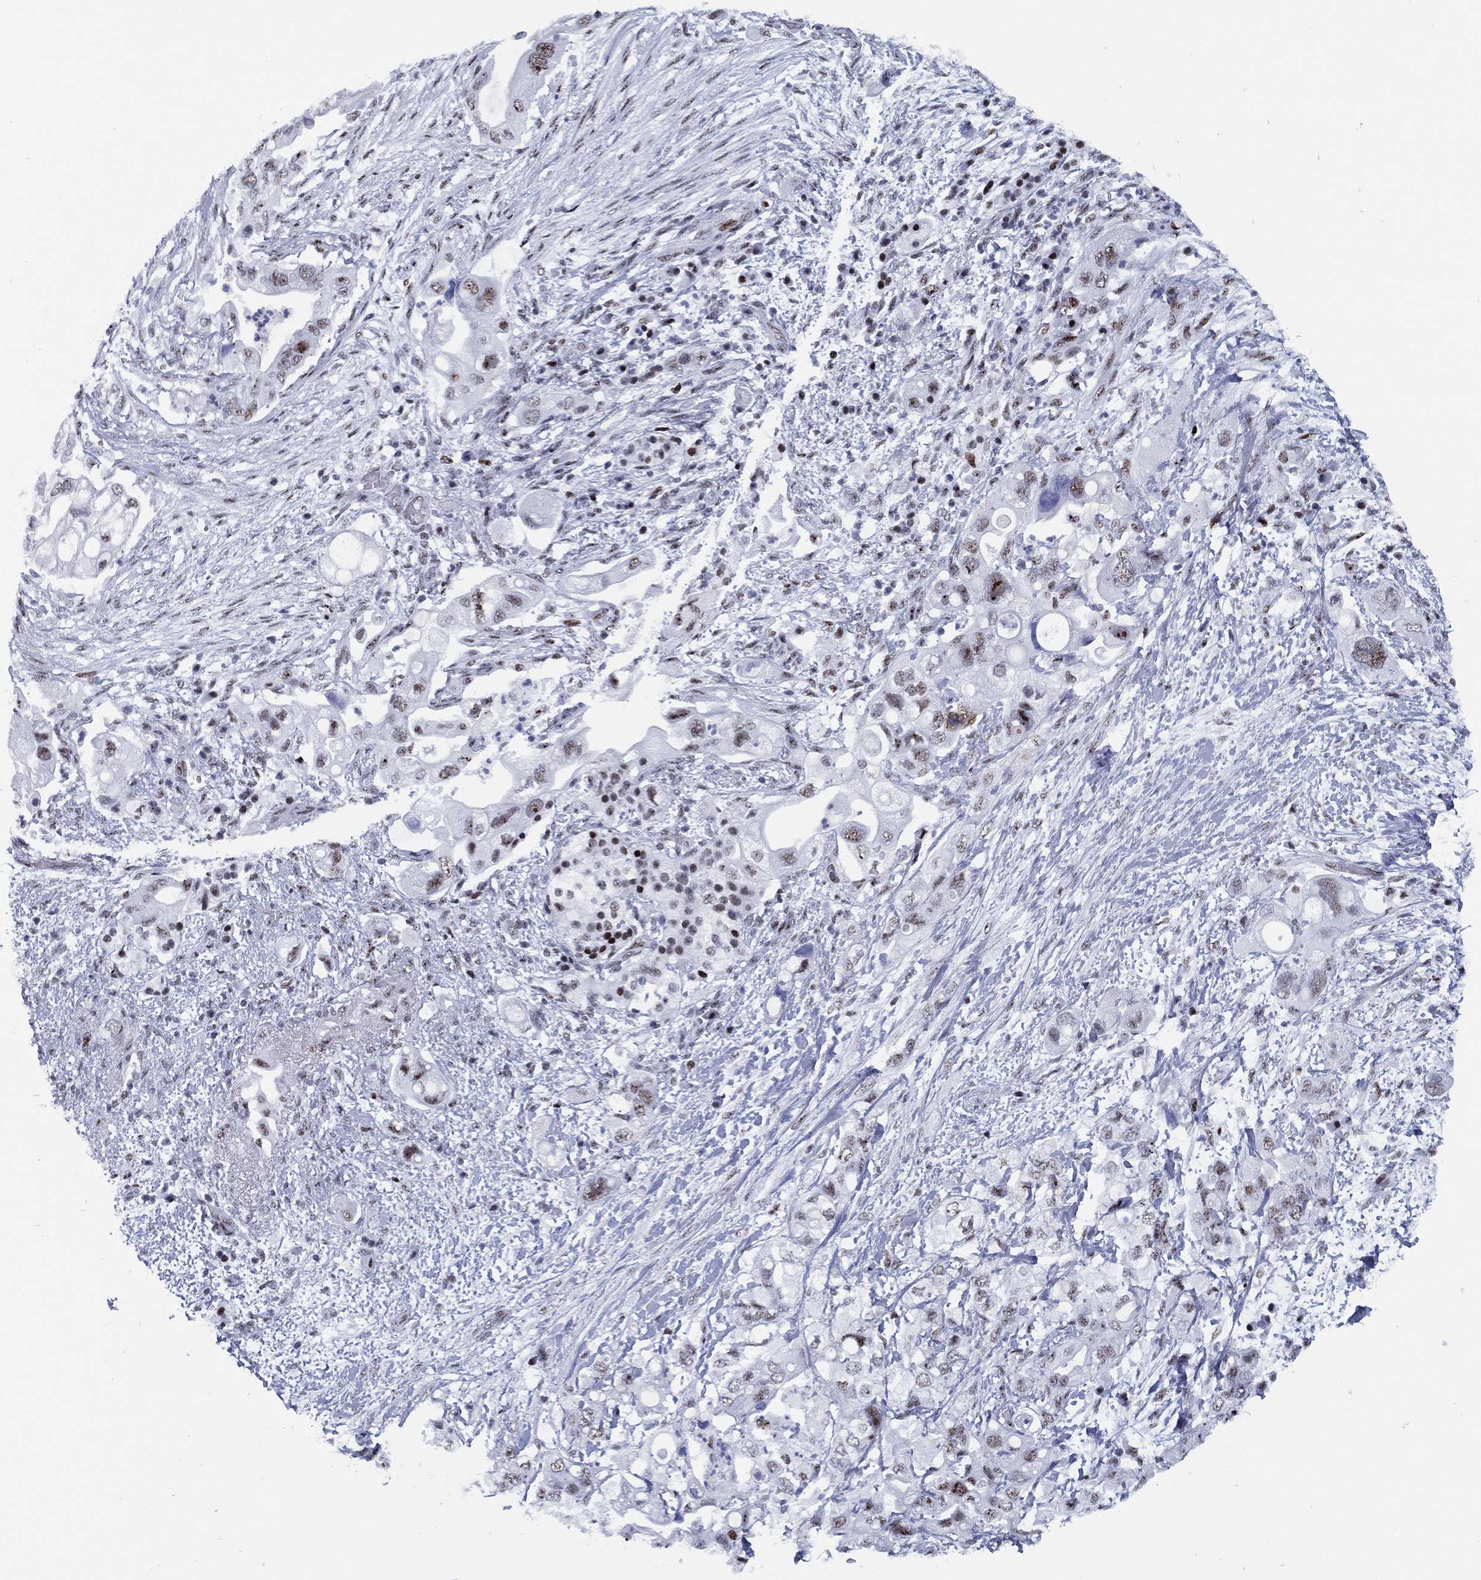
{"staining": {"intensity": "weak", "quantity": "<25%", "location": "nuclear"}, "tissue": "pancreatic cancer", "cell_type": "Tumor cells", "image_type": "cancer", "snomed": [{"axis": "morphology", "description": "Adenocarcinoma, NOS"}, {"axis": "topography", "description": "Pancreas"}], "caption": "There is no significant positivity in tumor cells of pancreatic adenocarcinoma. (DAB immunohistochemistry (IHC) with hematoxylin counter stain).", "gene": "CYB561D2", "patient": {"sex": "female", "age": 72}}